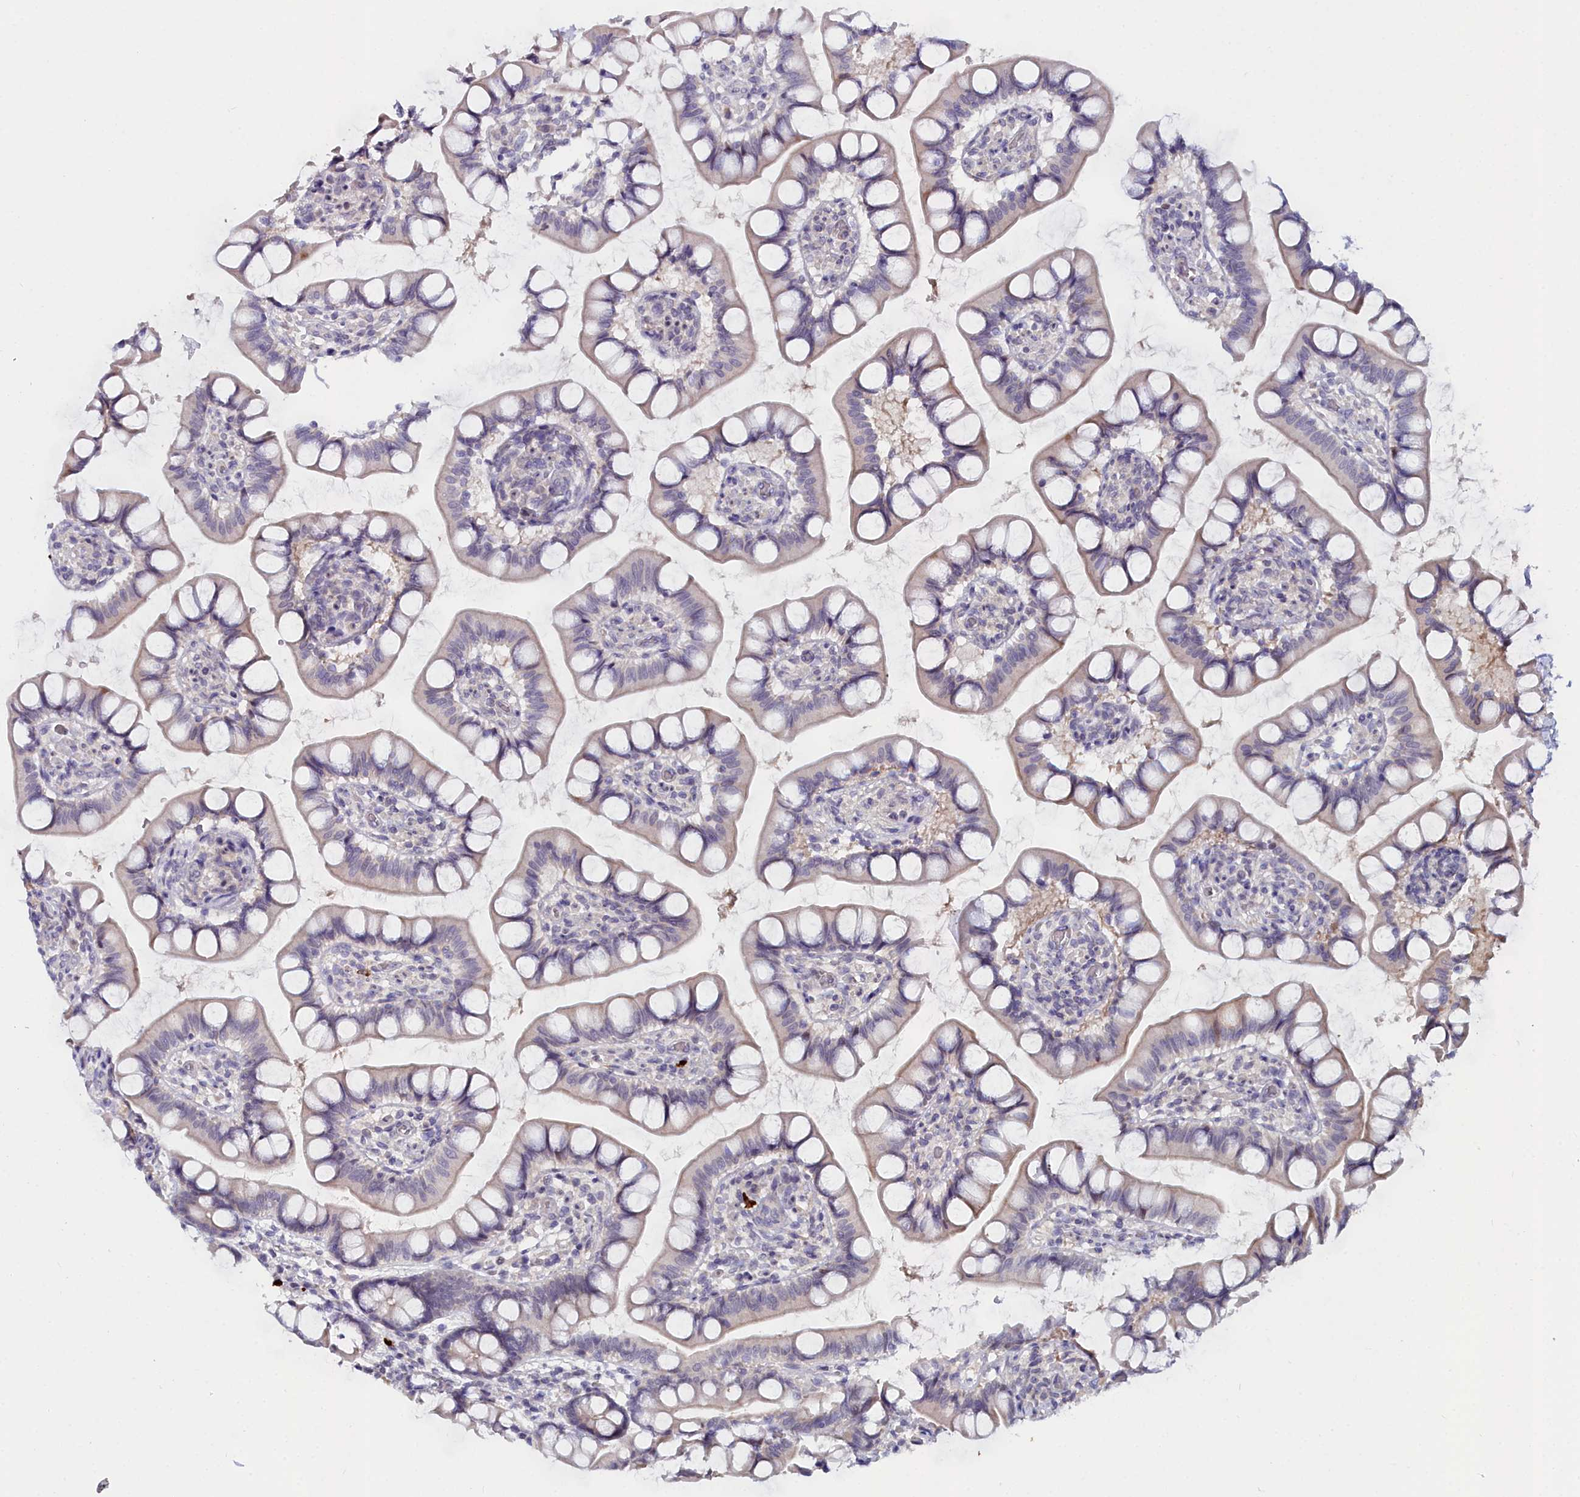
{"staining": {"intensity": "moderate", "quantity": "<25%", "location": "cytoplasmic/membranous"}, "tissue": "small intestine", "cell_type": "Glandular cells", "image_type": "normal", "snomed": [{"axis": "morphology", "description": "Normal tissue, NOS"}, {"axis": "topography", "description": "Small intestine"}], "caption": "Unremarkable small intestine reveals moderate cytoplasmic/membranous staining in about <25% of glandular cells, visualized by immunohistochemistry.", "gene": "KCTD18", "patient": {"sex": "male", "age": 52}}